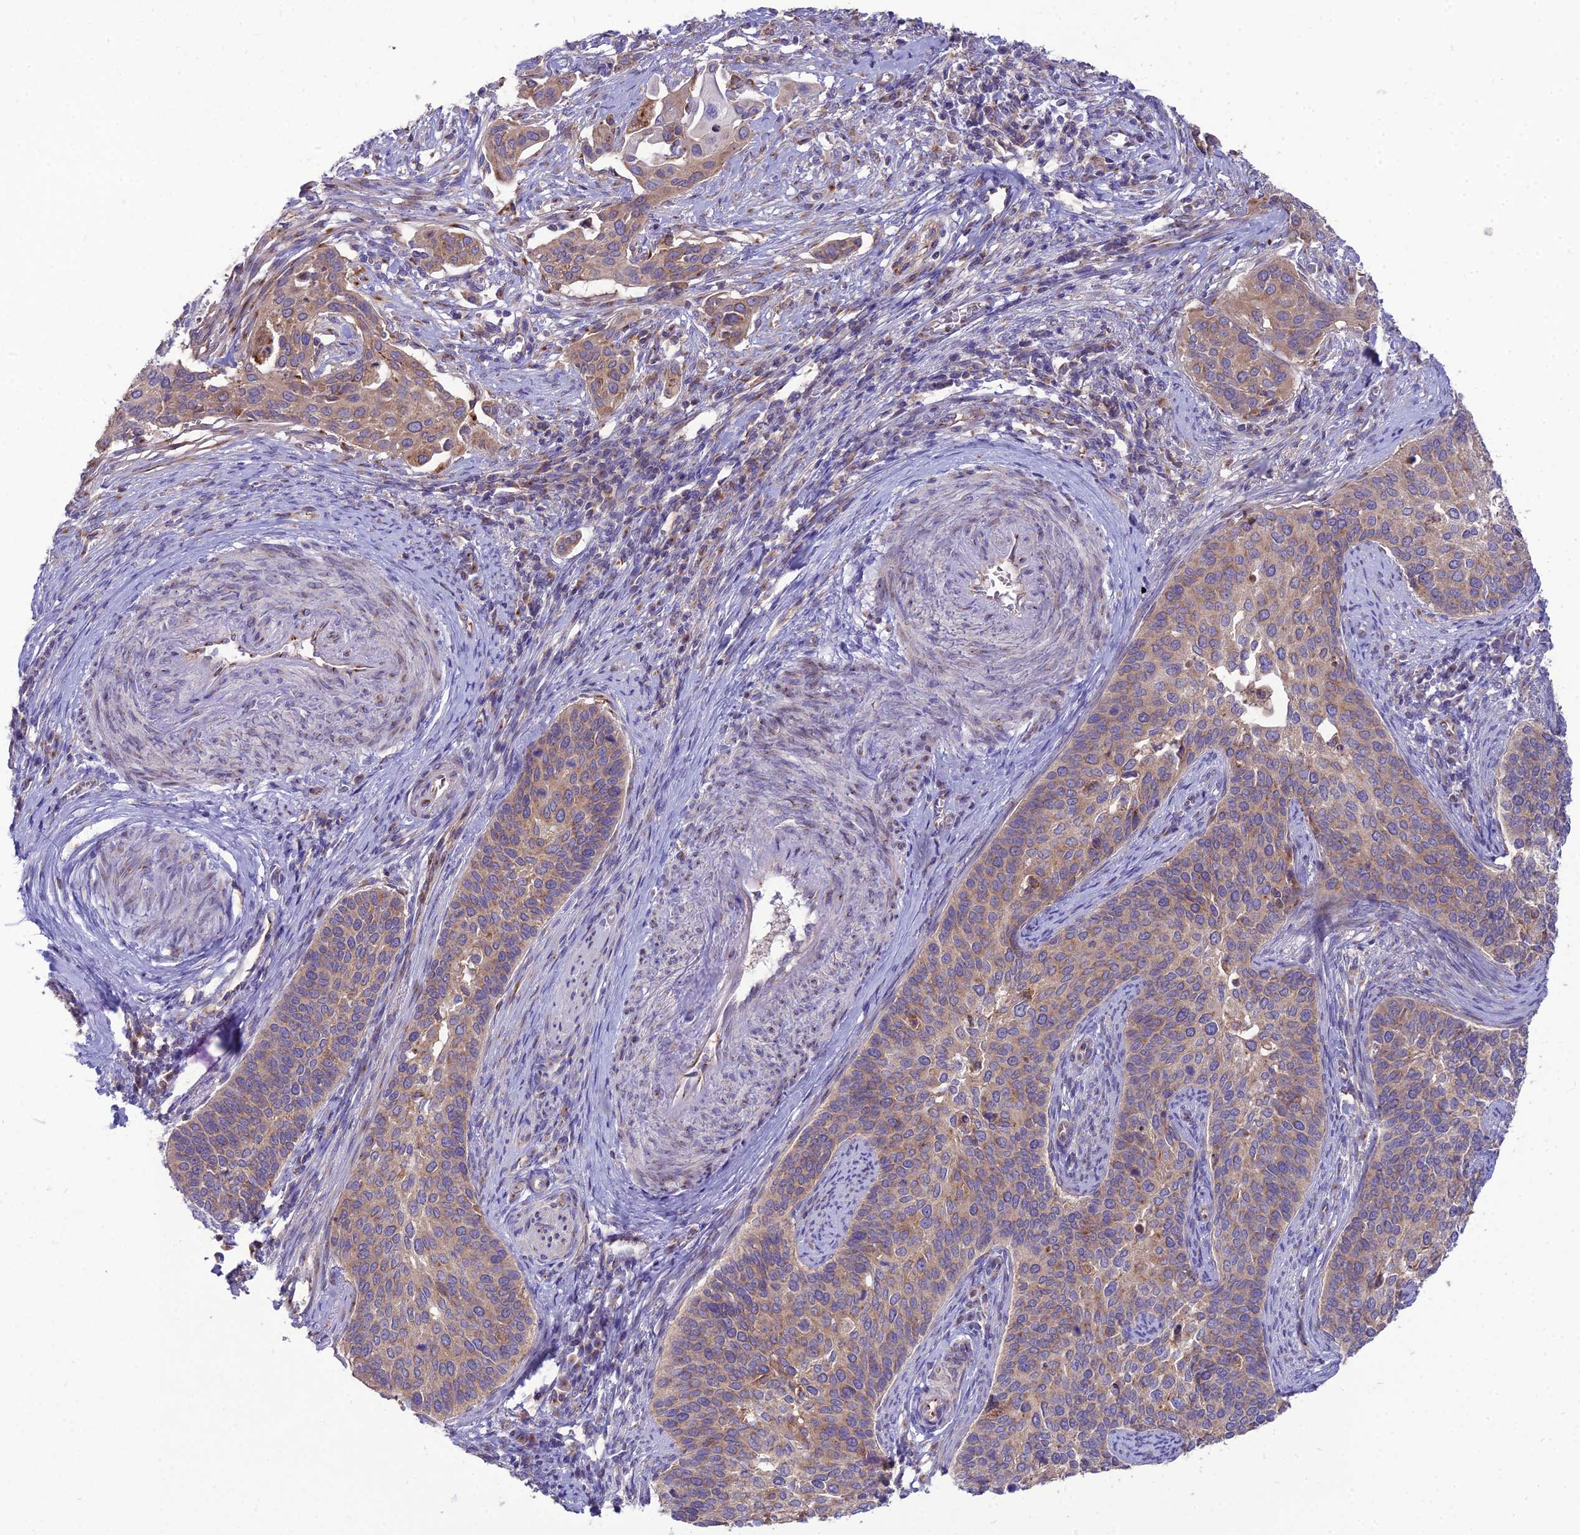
{"staining": {"intensity": "moderate", "quantity": "25%-75%", "location": "cytoplasmic/membranous"}, "tissue": "cervical cancer", "cell_type": "Tumor cells", "image_type": "cancer", "snomed": [{"axis": "morphology", "description": "Squamous cell carcinoma, NOS"}, {"axis": "topography", "description": "Cervix"}], "caption": "Cervical cancer stained with DAB (3,3'-diaminobenzidine) immunohistochemistry reveals medium levels of moderate cytoplasmic/membranous expression in approximately 25%-75% of tumor cells.", "gene": "SPRYD7", "patient": {"sex": "female", "age": 44}}